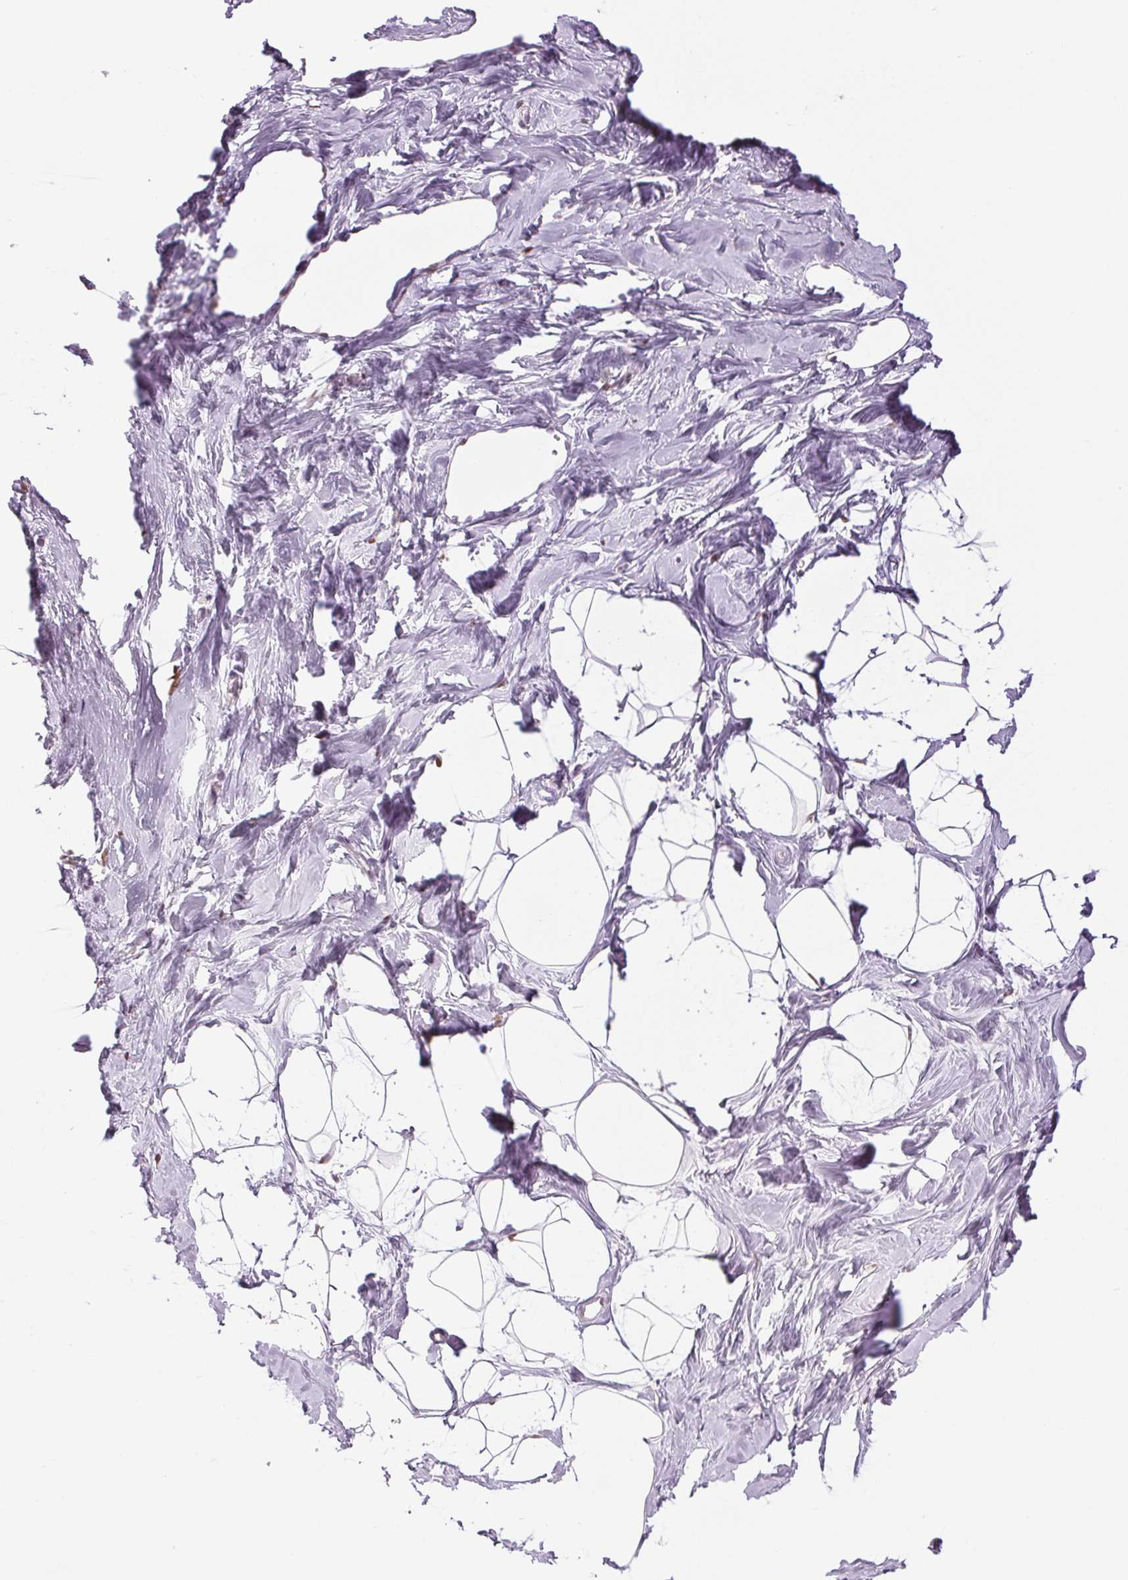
{"staining": {"intensity": "weak", "quantity": "25%-75%", "location": "nuclear"}, "tissue": "breast", "cell_type": "Adipocytes", "image_type": "normal", "snomed": [{"axis": "morphology", "description": "Normal tissue, NOS"}, {"axis": "topography", "description": "Breast"}], "caption": "A brown stain shows weak nuclear expression of a protein in adipocytes of benign breast.", "gene": "DNAJC6", "patient": {"sex": "female", "age": 32}}